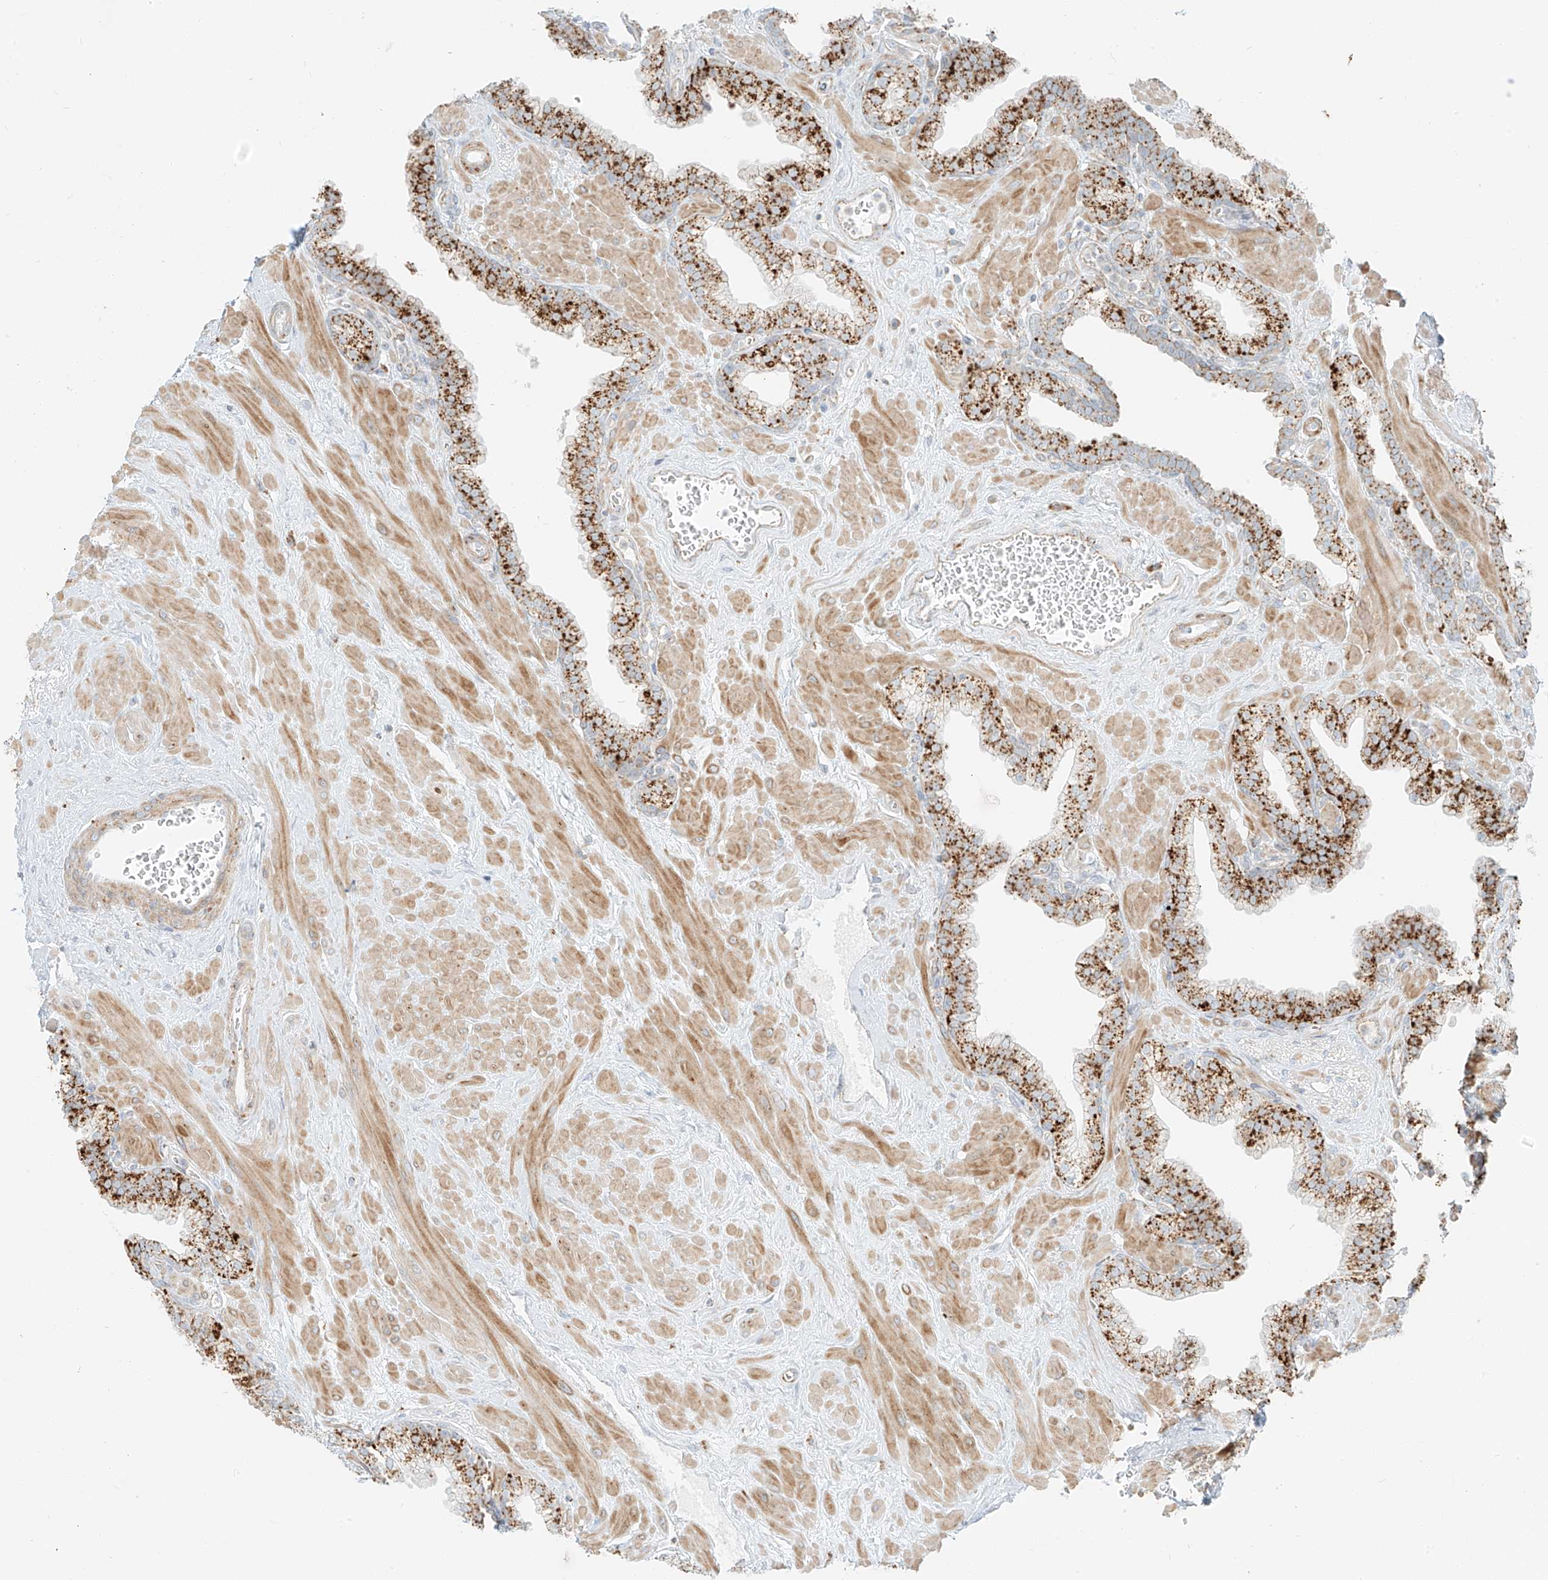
{"staining": {"intensity": "strong", "quantity": ">75%", "location": "cytoplasmic/membranous"}, "tissue": "prostate", "cell_type": "Glandular cells", "image_type": "normal", "snomed": [{"axis": "morphology", "description": "Normal tissue, NOS"}, {"axis": "morphology", "description": "Urothelial carcinoma, Low grade"}, {"axis": "topography", "description": "Urinary bladder"}, {"axis": "topography", "description": "Prostate"}], "caption": "Glandular cells show high levels of strong cytoplasmic/membranous positivity in approximately >75% of cells in normal human prostate.", "gene": "SLC35F6", "patient": {"sex": "male", "age": 60}}